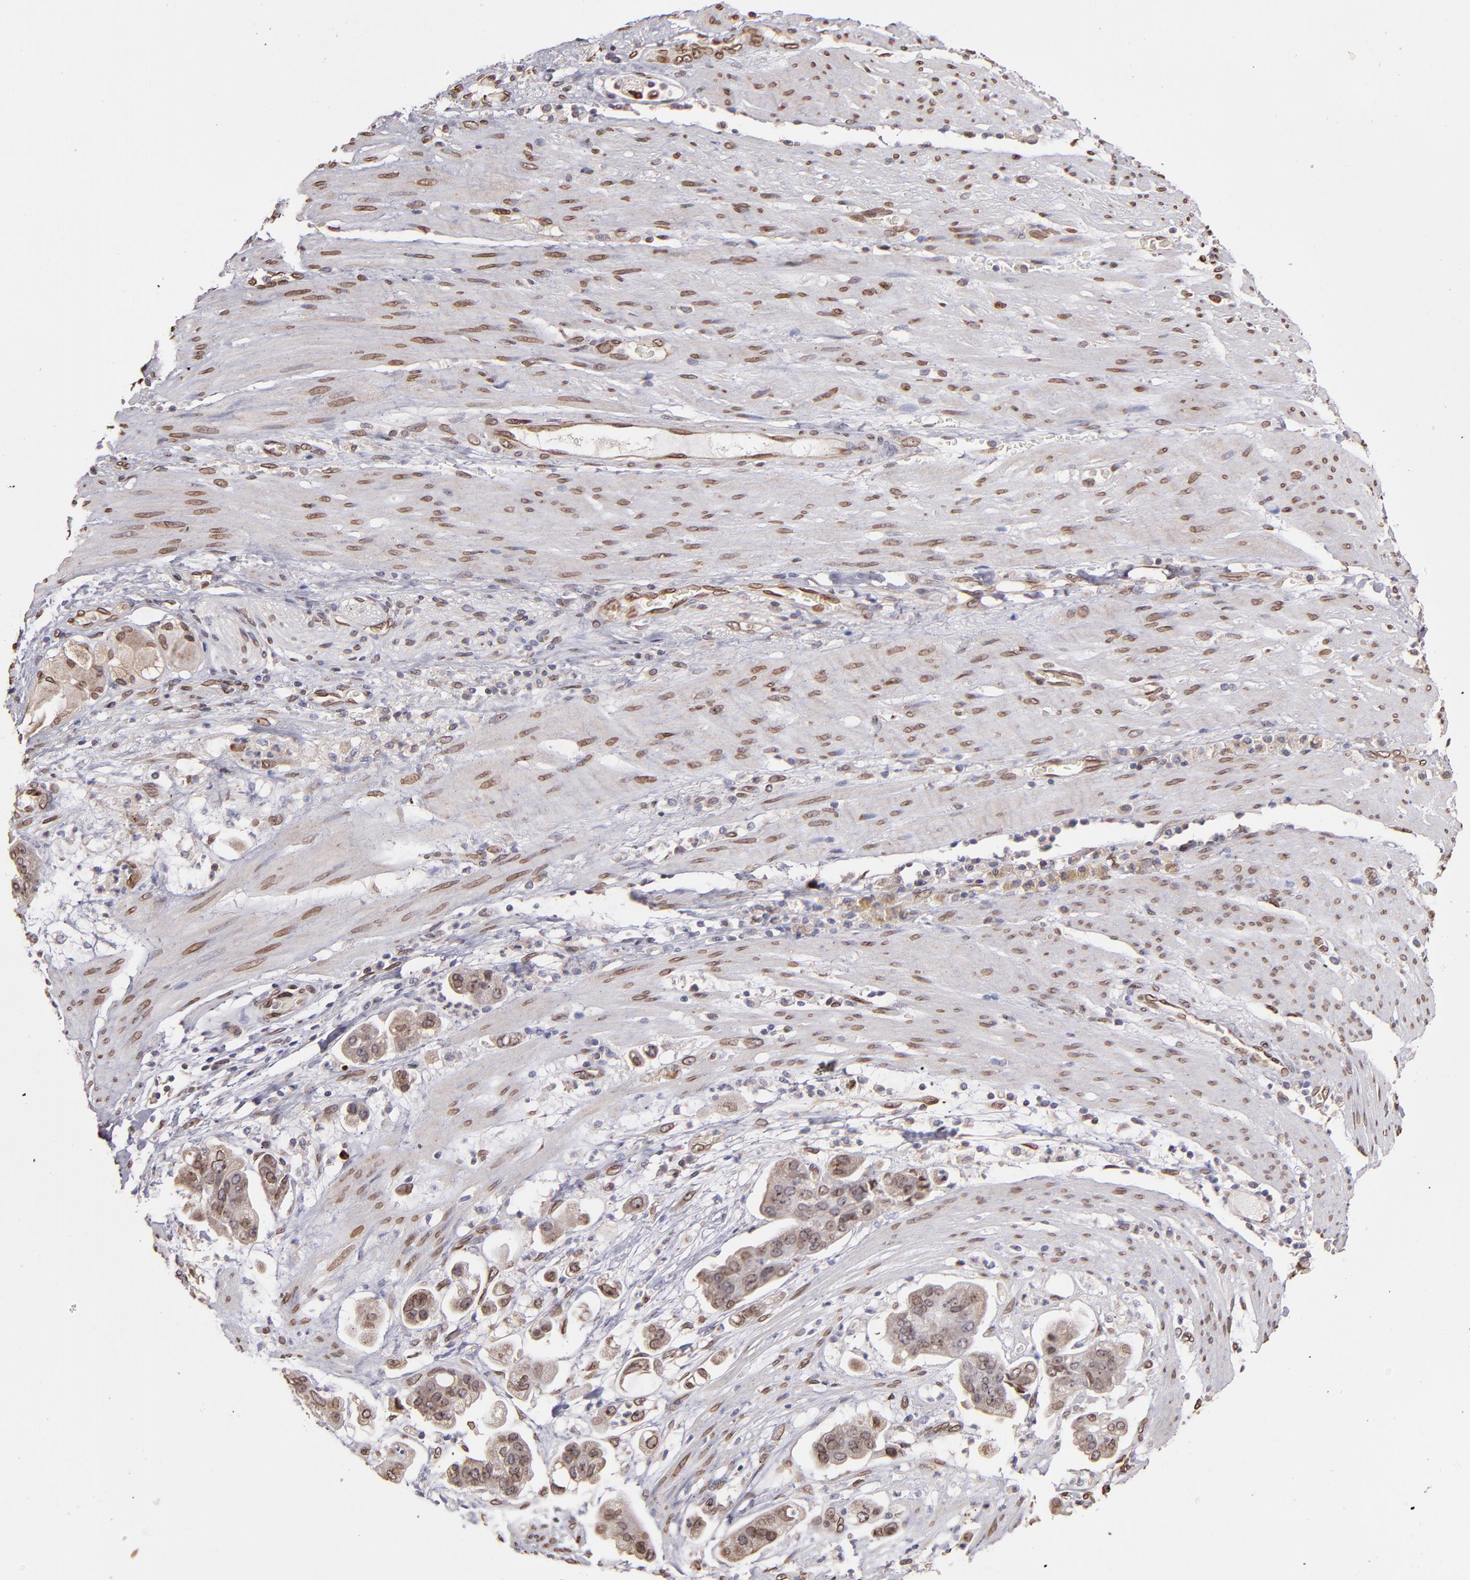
{"staining": {"intensity": "moderate", "quantity": ">75%", "location": "cytoplasmic/membranous,nuclear"}, "tissue": "stomach cancer", "cell_type": "Tumor cells", "image_type": "cancer", "snomed": [{"axis": "morphology", "description": "Adenocarcinoma, NOS"}, {"axis": "topography", "description": "Stomach"}], "caption": "This image reveals stomach cancer (adenocarcinoma) stained with IHC to label a protein in brown. The cytoplasmic/membranous and nuclear of tumor cells show moderate positivity for the protein. Nuclei are counter-stained blue.", "gene": "PUM3", "patient": {"sex": "male", "age": 62}}